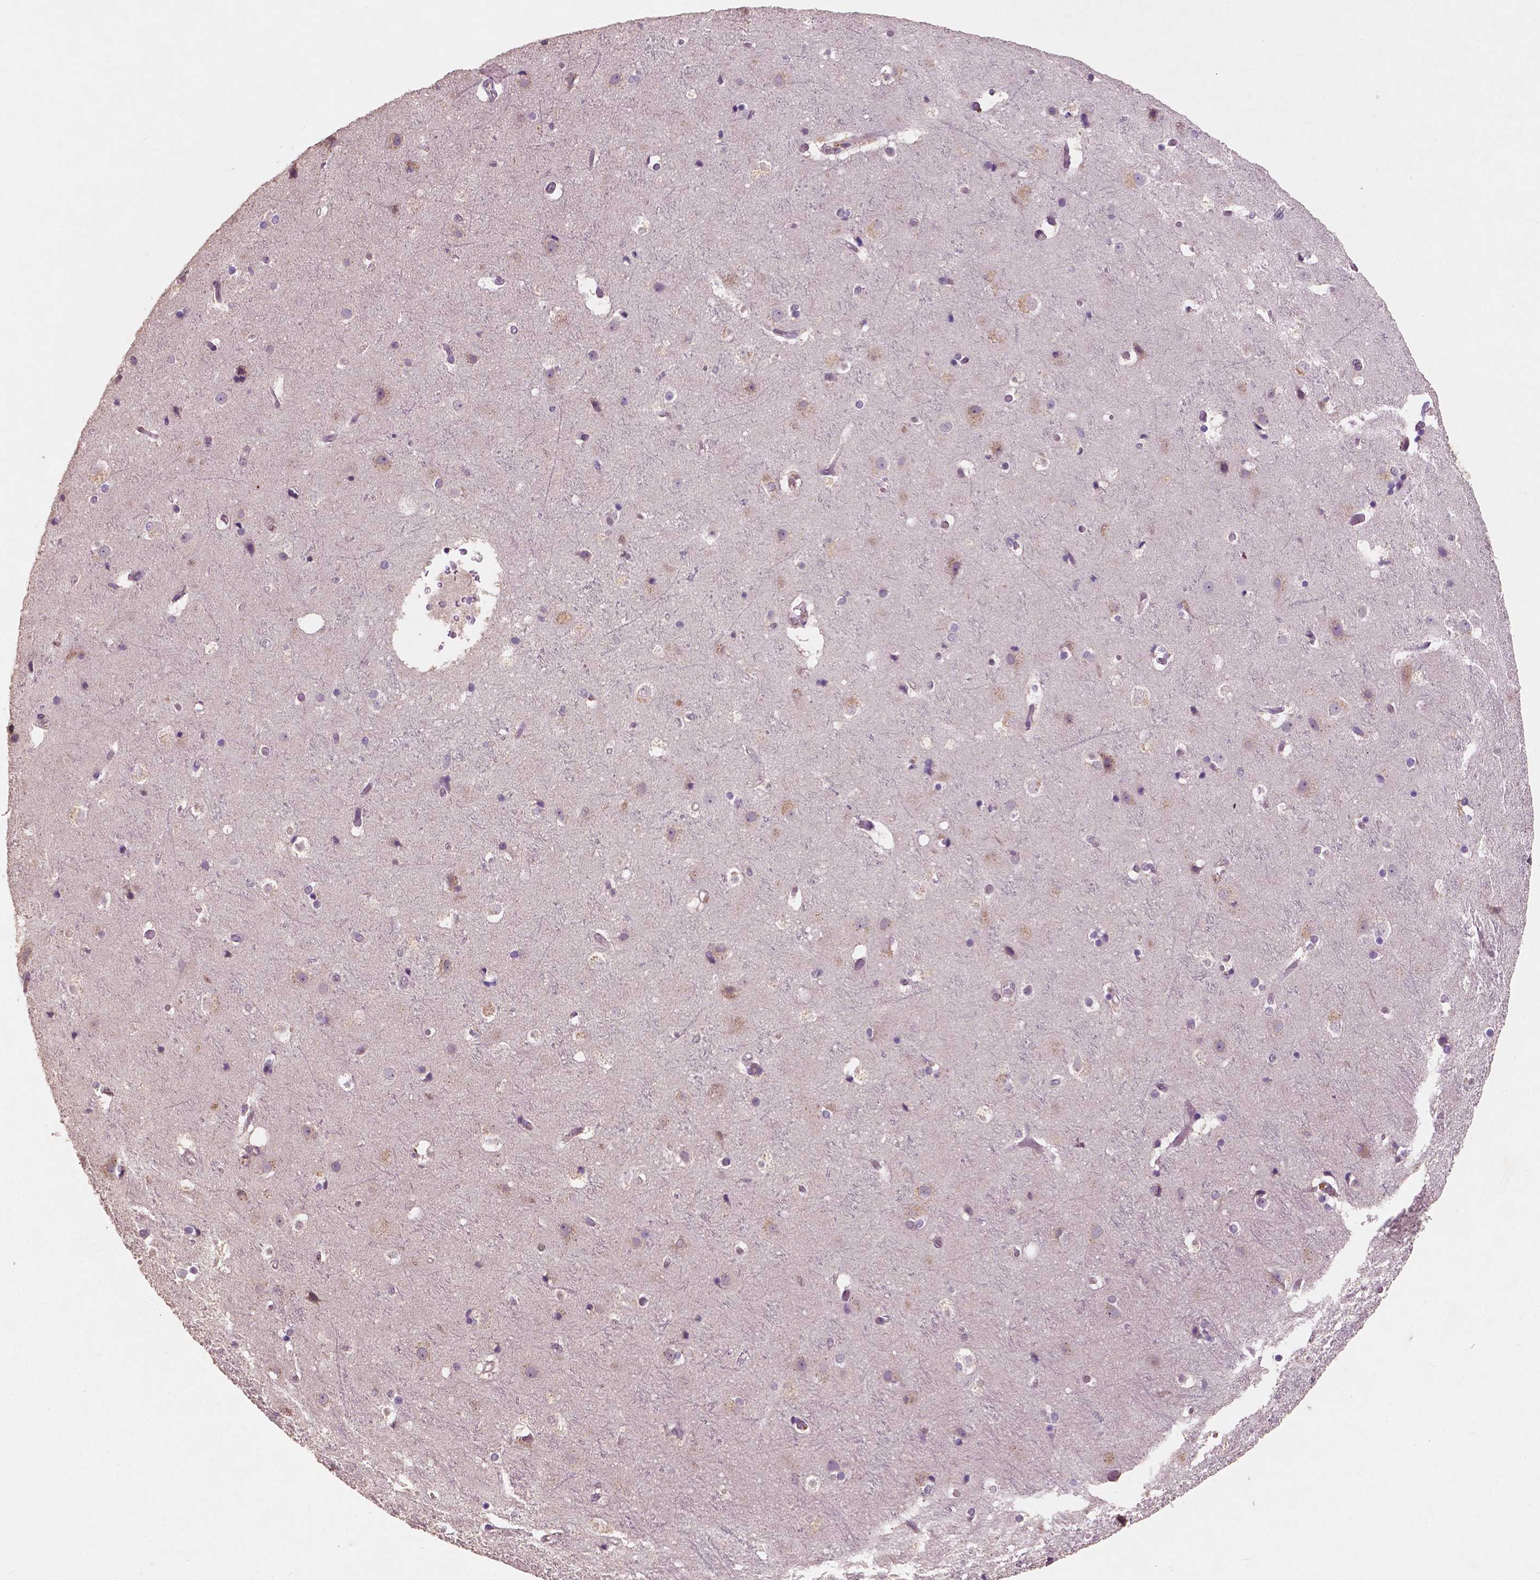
{"staining": {"intensity": "weak", "quantity": "25%-75%", "location": "cytoplasmic/membranous"}, "tissue": "cerebral cortex", "cell_type": "Endothelial cells", "image_type": "normal", "snomed": [{"axis": "morphology", "description": "Normal tissue, NOS"}, {"axis": "topography", "description": "Cerebral cortex"}], "caption": "DAB (3,3'-diaminobenzidine) immunohistochemical staining of normal cerebral cortex displays weak cytoplasmic/membranous protein expression in approximately 25%-75% of endothelial cells.", "gene": "CHPT1", "patient": {"sex": "female", "age": 52}}